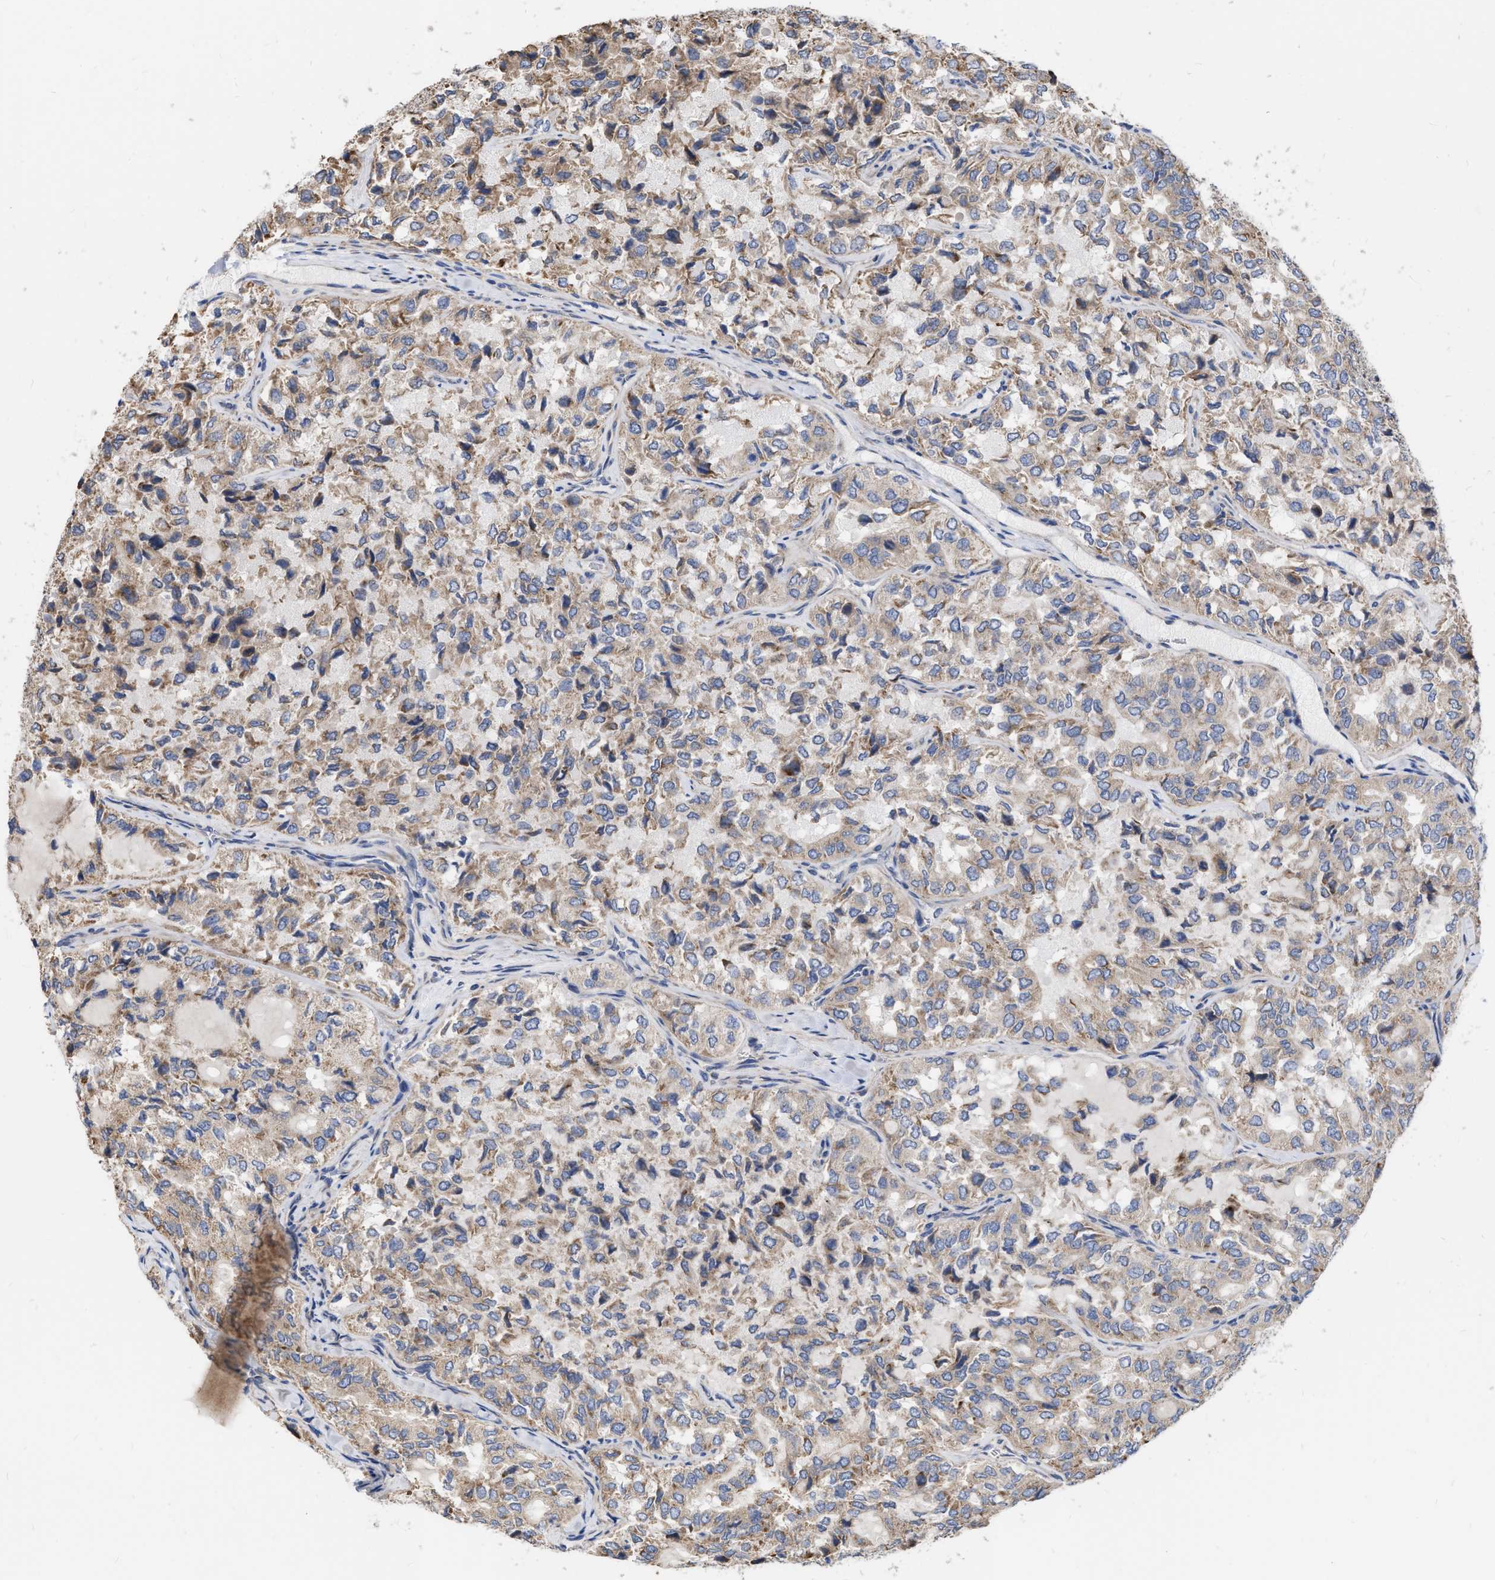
{"staining": {"intensity": "weak", "quantity": ">75%", "location": "cytoplasmic/membranous"}, "tissue": "thyroid cancer", "cell_type": "Tumor cells", "image_type": "cancer", "snomed": [{"axis": "morphology", "description": "Follicular adenoma carcinoma, NOS"}, {"axis": "topography", "description": "Thyroid gland"}], "caption": "A brown stain highlights weak cytoplasmic/membranous expression of a protein in human thyroid cancer (follicular adenoma carcinoma) tumor cells.", "gene": "MLST8", "patient": {"sex": "male", "age": 75}}